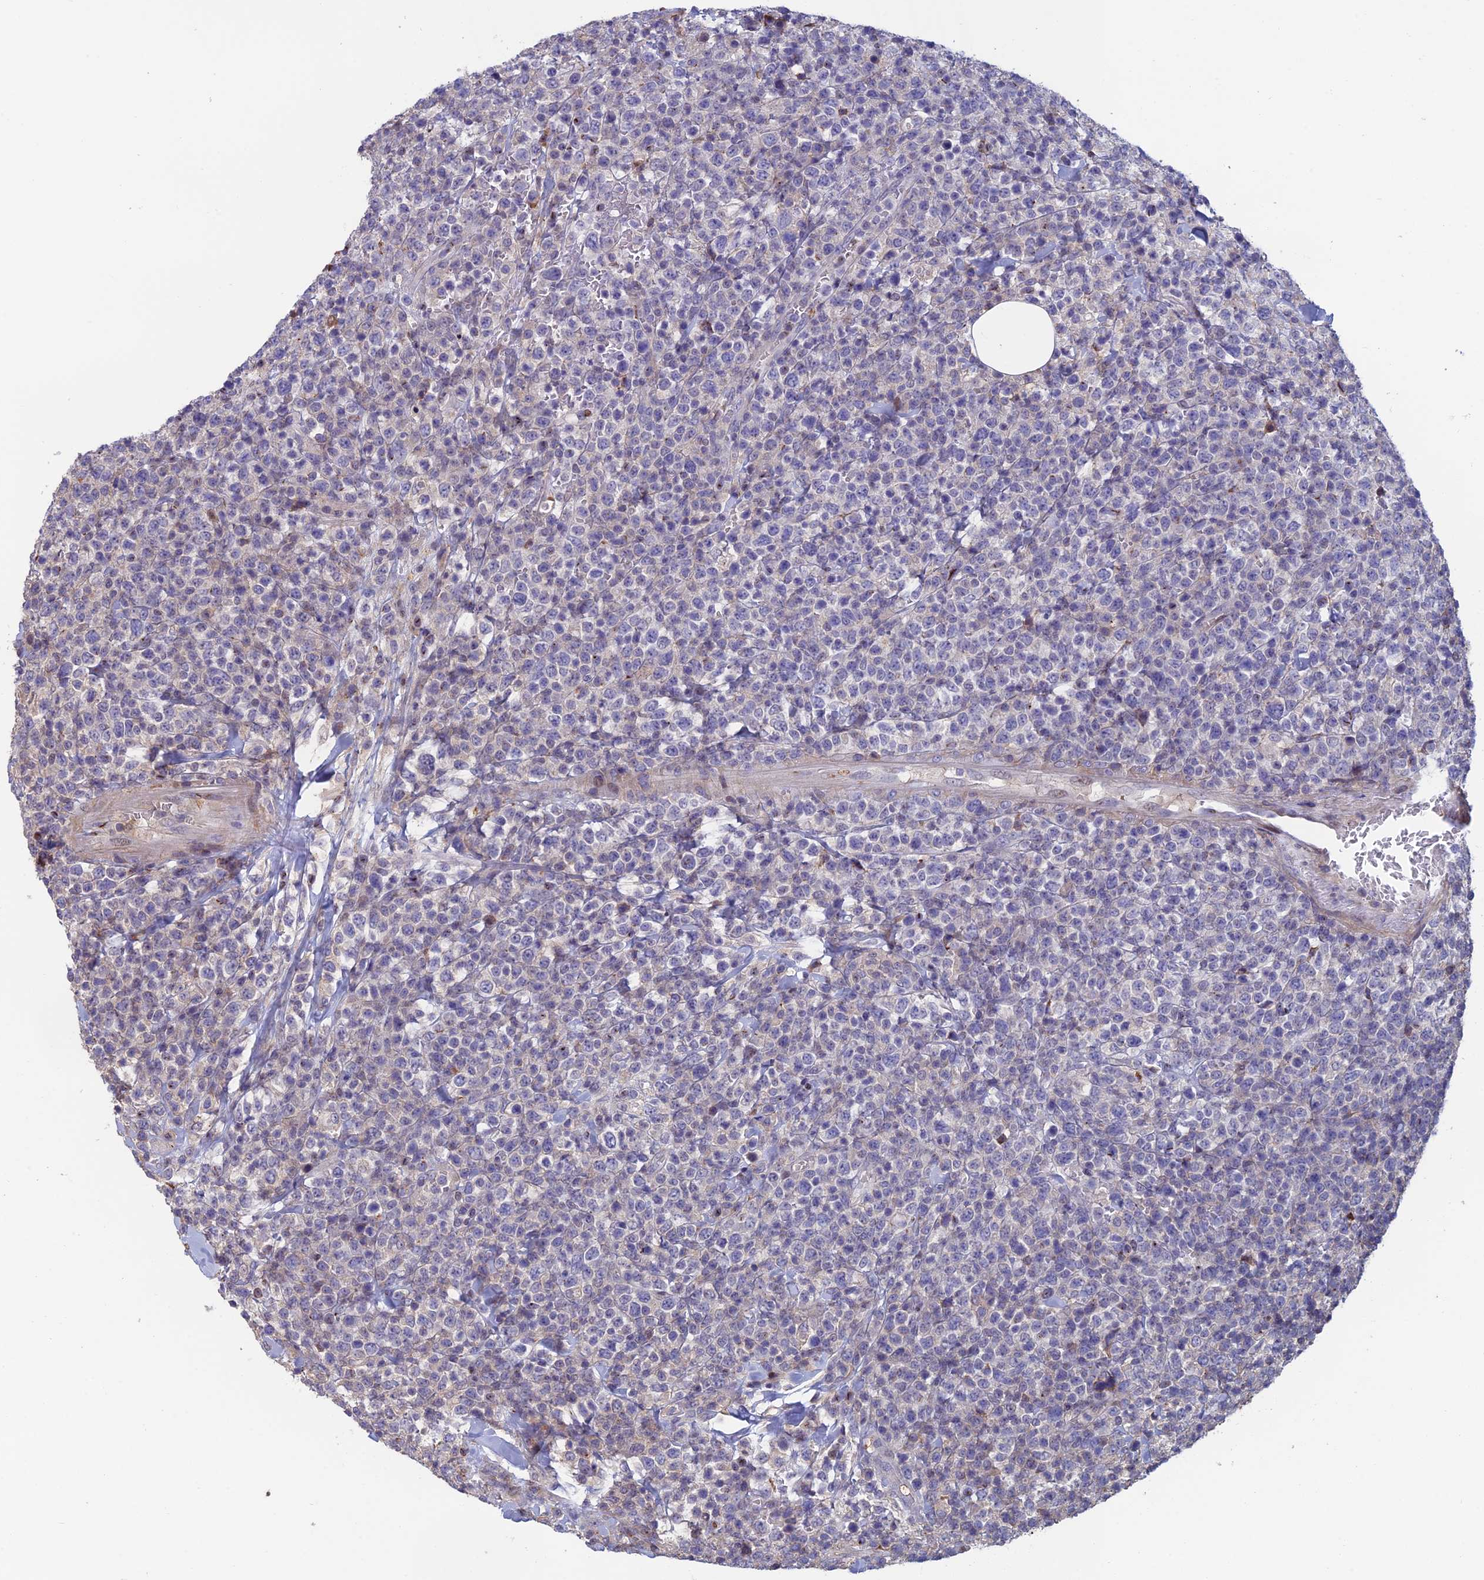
{"staining": {"intensity": "negative", "quantity": "none", "location": "none"}, "tissue": "lymphoma", "cell_type": "Tumor cells", "image_type": "cancer", "snomed": [{"axis": "morphology", "description": "Malignant lymphoma, non-Hodgkin's type, High grade"}, {"axis": "topography", "description": "Colon"}], "caption": "DAB immunohistochemical staining of human lymphoma reveals no significant staining in tumor cells.", "gene": "C15orf62", "patient": {"sex": "female", "age": 53}}